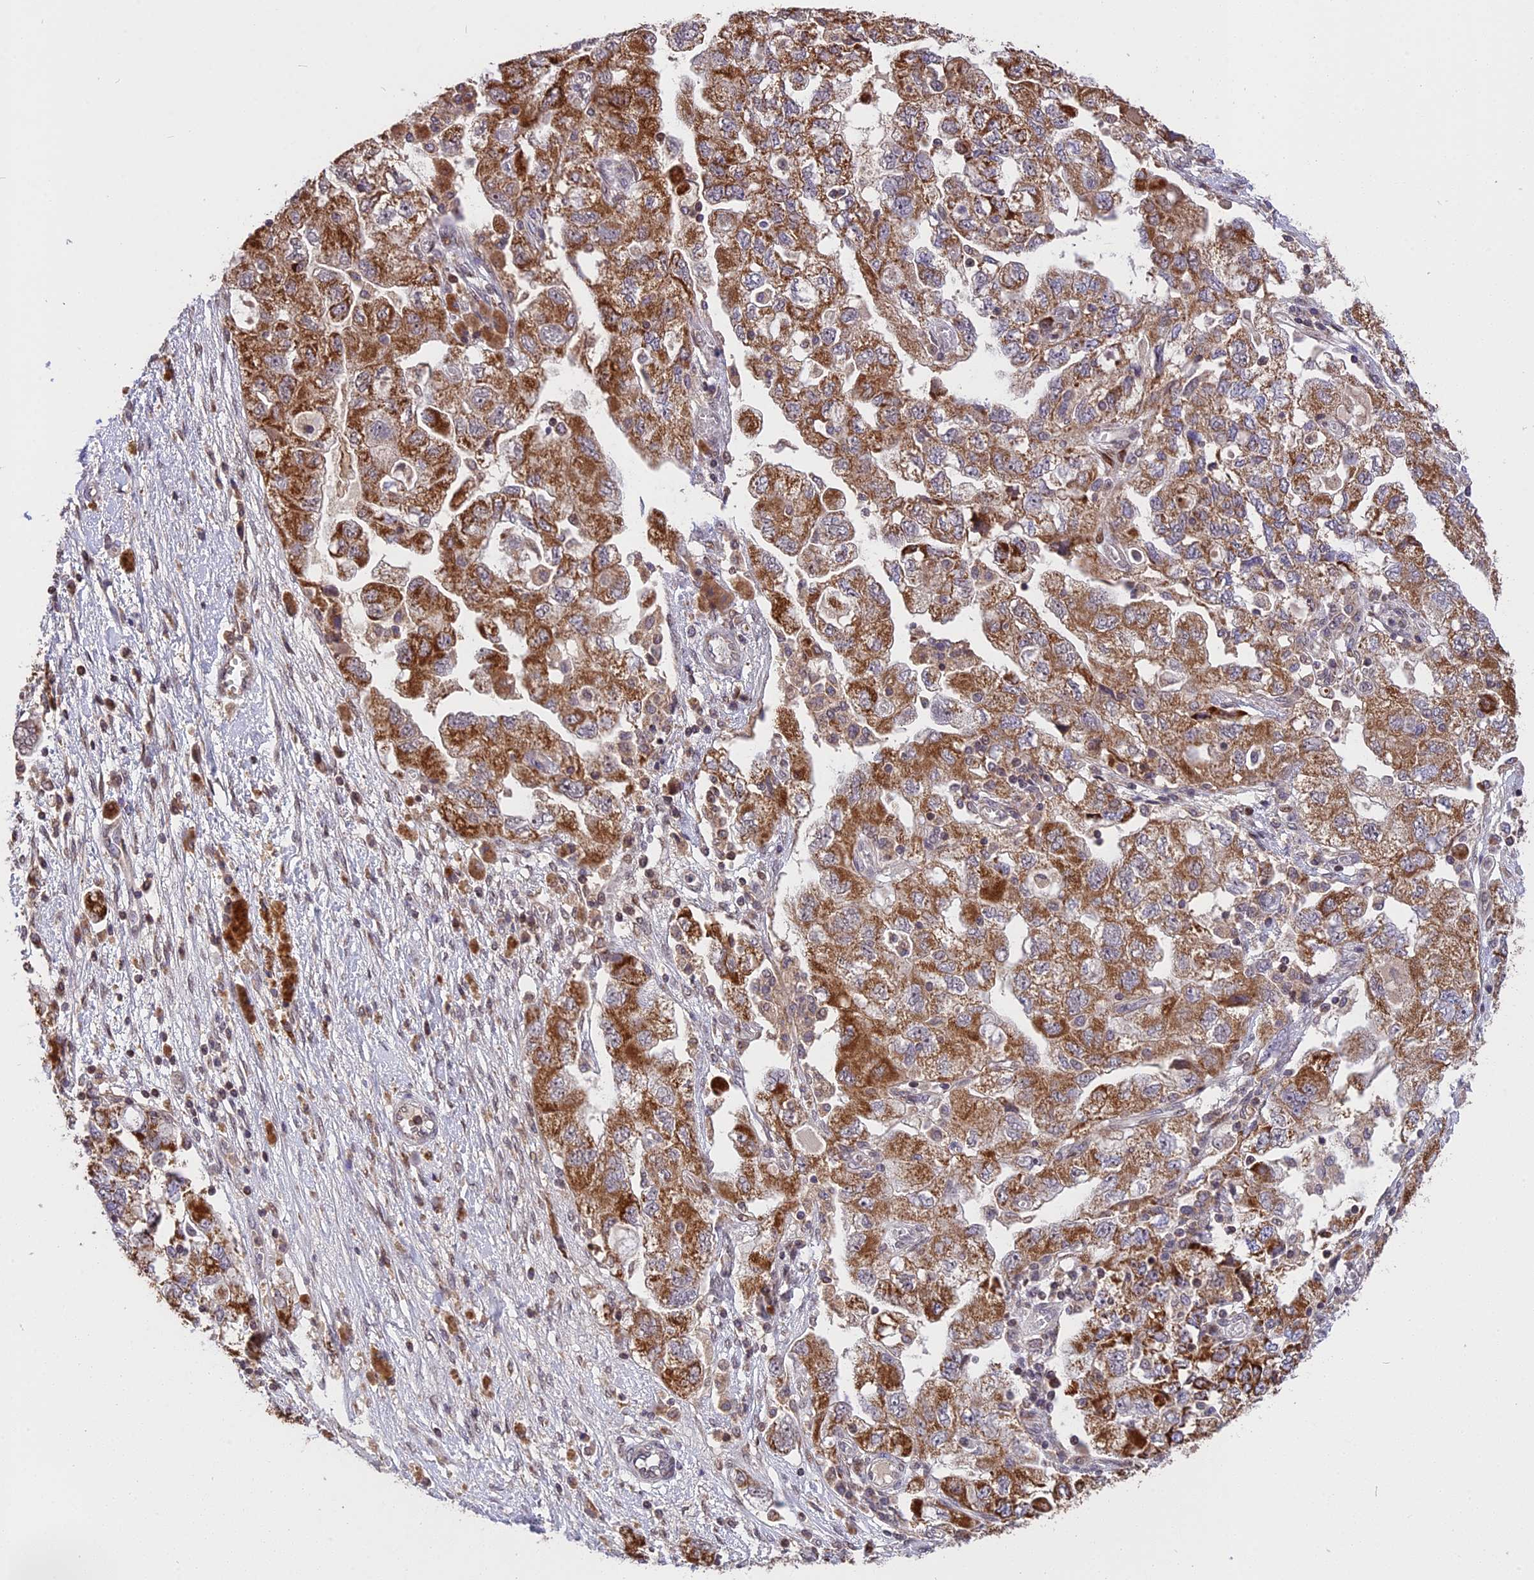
{"staining": {"intensity": "moderate", "quantity": ">75%", "location": "cytoplasmic/membranous"}, "tissue": "ovarian cancer", "cell_type": "Tumor cells", "image_type": "cancer", "snomed": [{"axis": "morphology", "description": "Carcinoma, NOS"}, {"axis": "morphology", "description": "Cystadenocarcinoma, serous, NOS"}, {"axis": "topography", "description": "Ovary"}], "caption": "Immunohistochemistry of human ovarian cancer exhibits medium levels of moderate cytoplasmic/membranous expression in about >75% of tumor cells. Using DAB (3,3'-diaminobenzidine) (brown) and hematoxylin (blue) stains, captured at high magnification using brightfield microscopy.", "gene": "RERGL", "patient": {"sex": "female", "age": 69}}